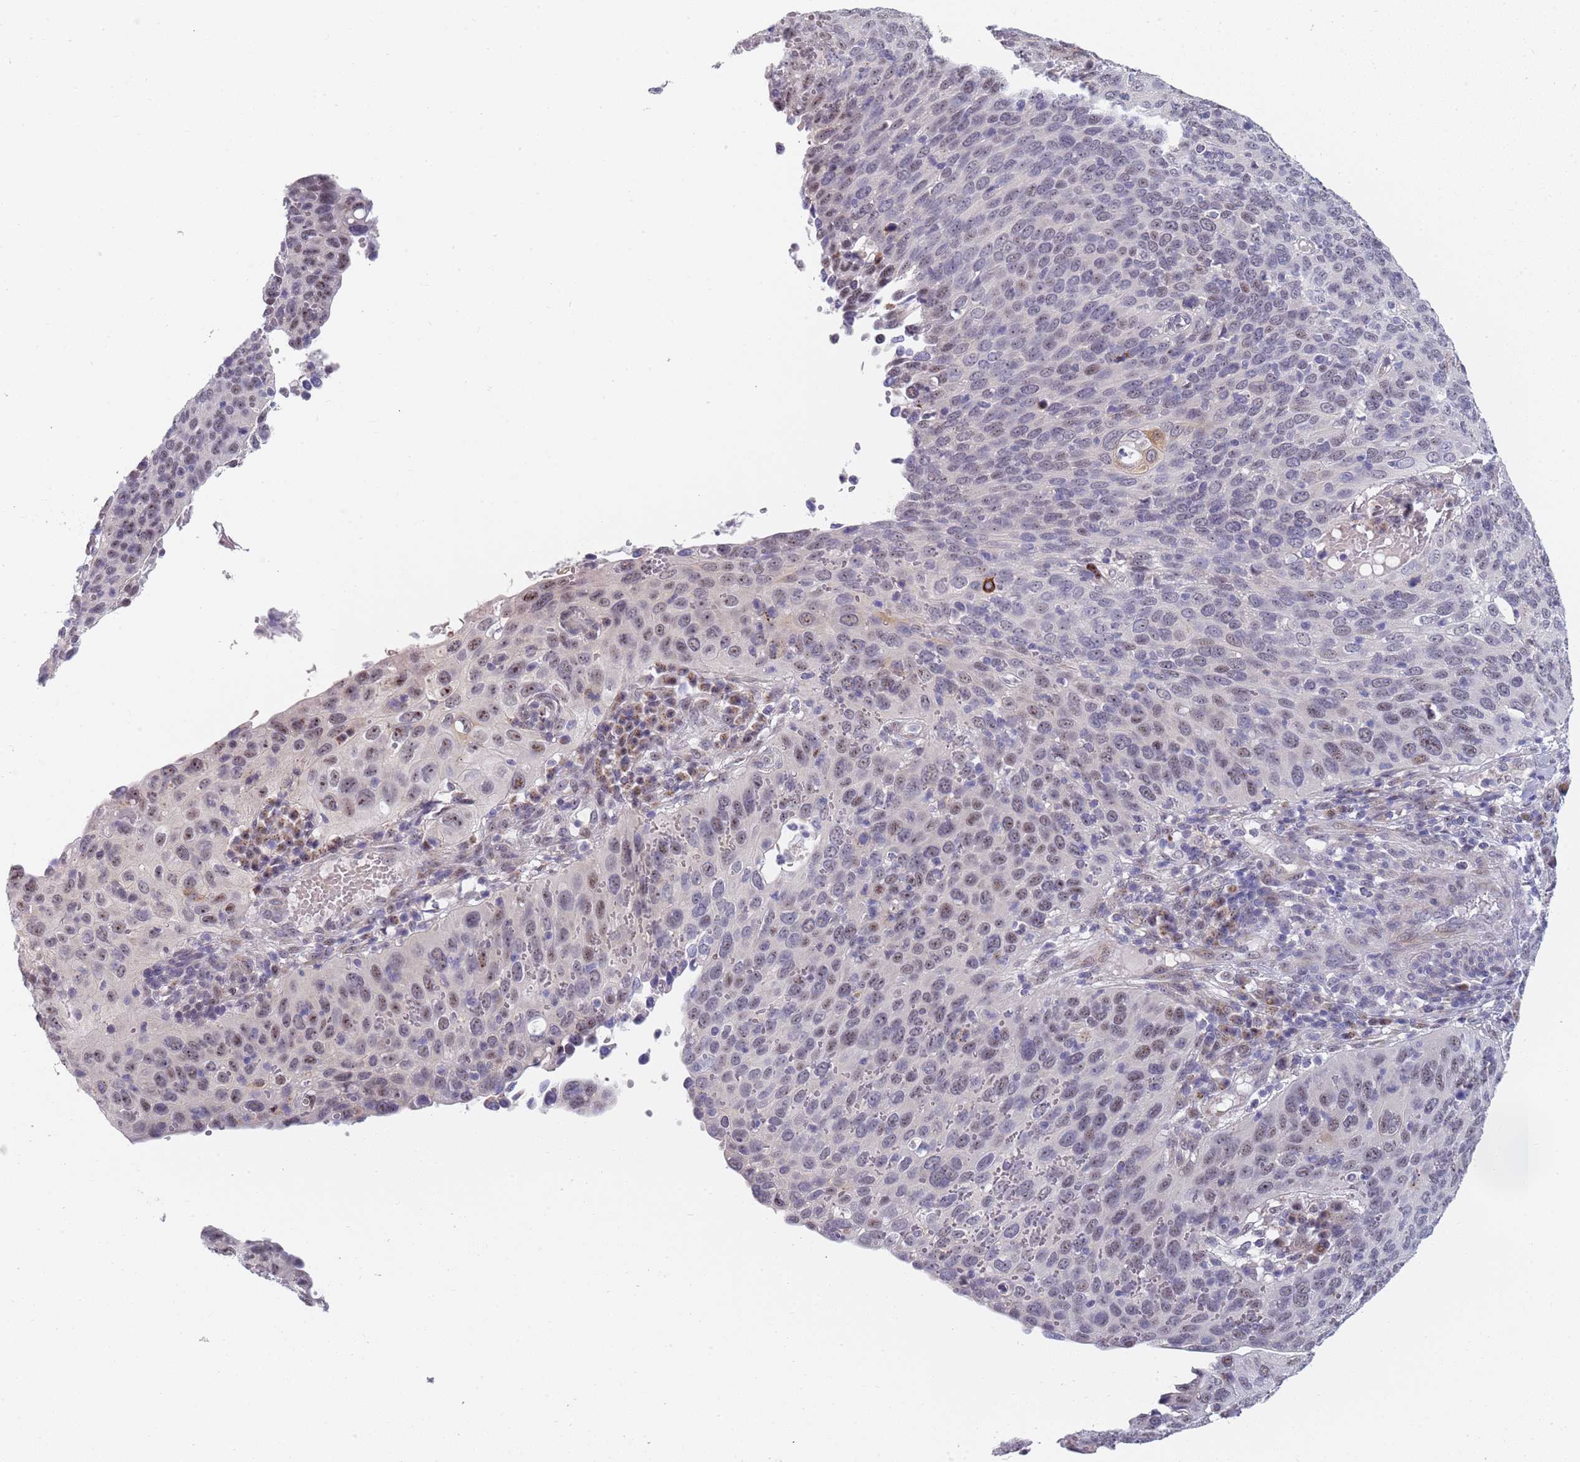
{"staining": {"intensity": "weak", "quantity": "25%-75%", "location": "nuclear"}, "tissue": "cervical cancer", "cell_type": "Tumor cells", "image_type": "cancer", "snomed": [{"axis": "morphology", "description": "Squamous cell carcinoma, NOS"}, {"axis": "topography", "description": "Cervix"}], "caption": "An image of squamous cell carcinoma (cervical) stained for a protein displays weak nuclear brown staining in tumor cells.", "gene": "PLCL2", "patient": {"sex": "female", "age": 36}}